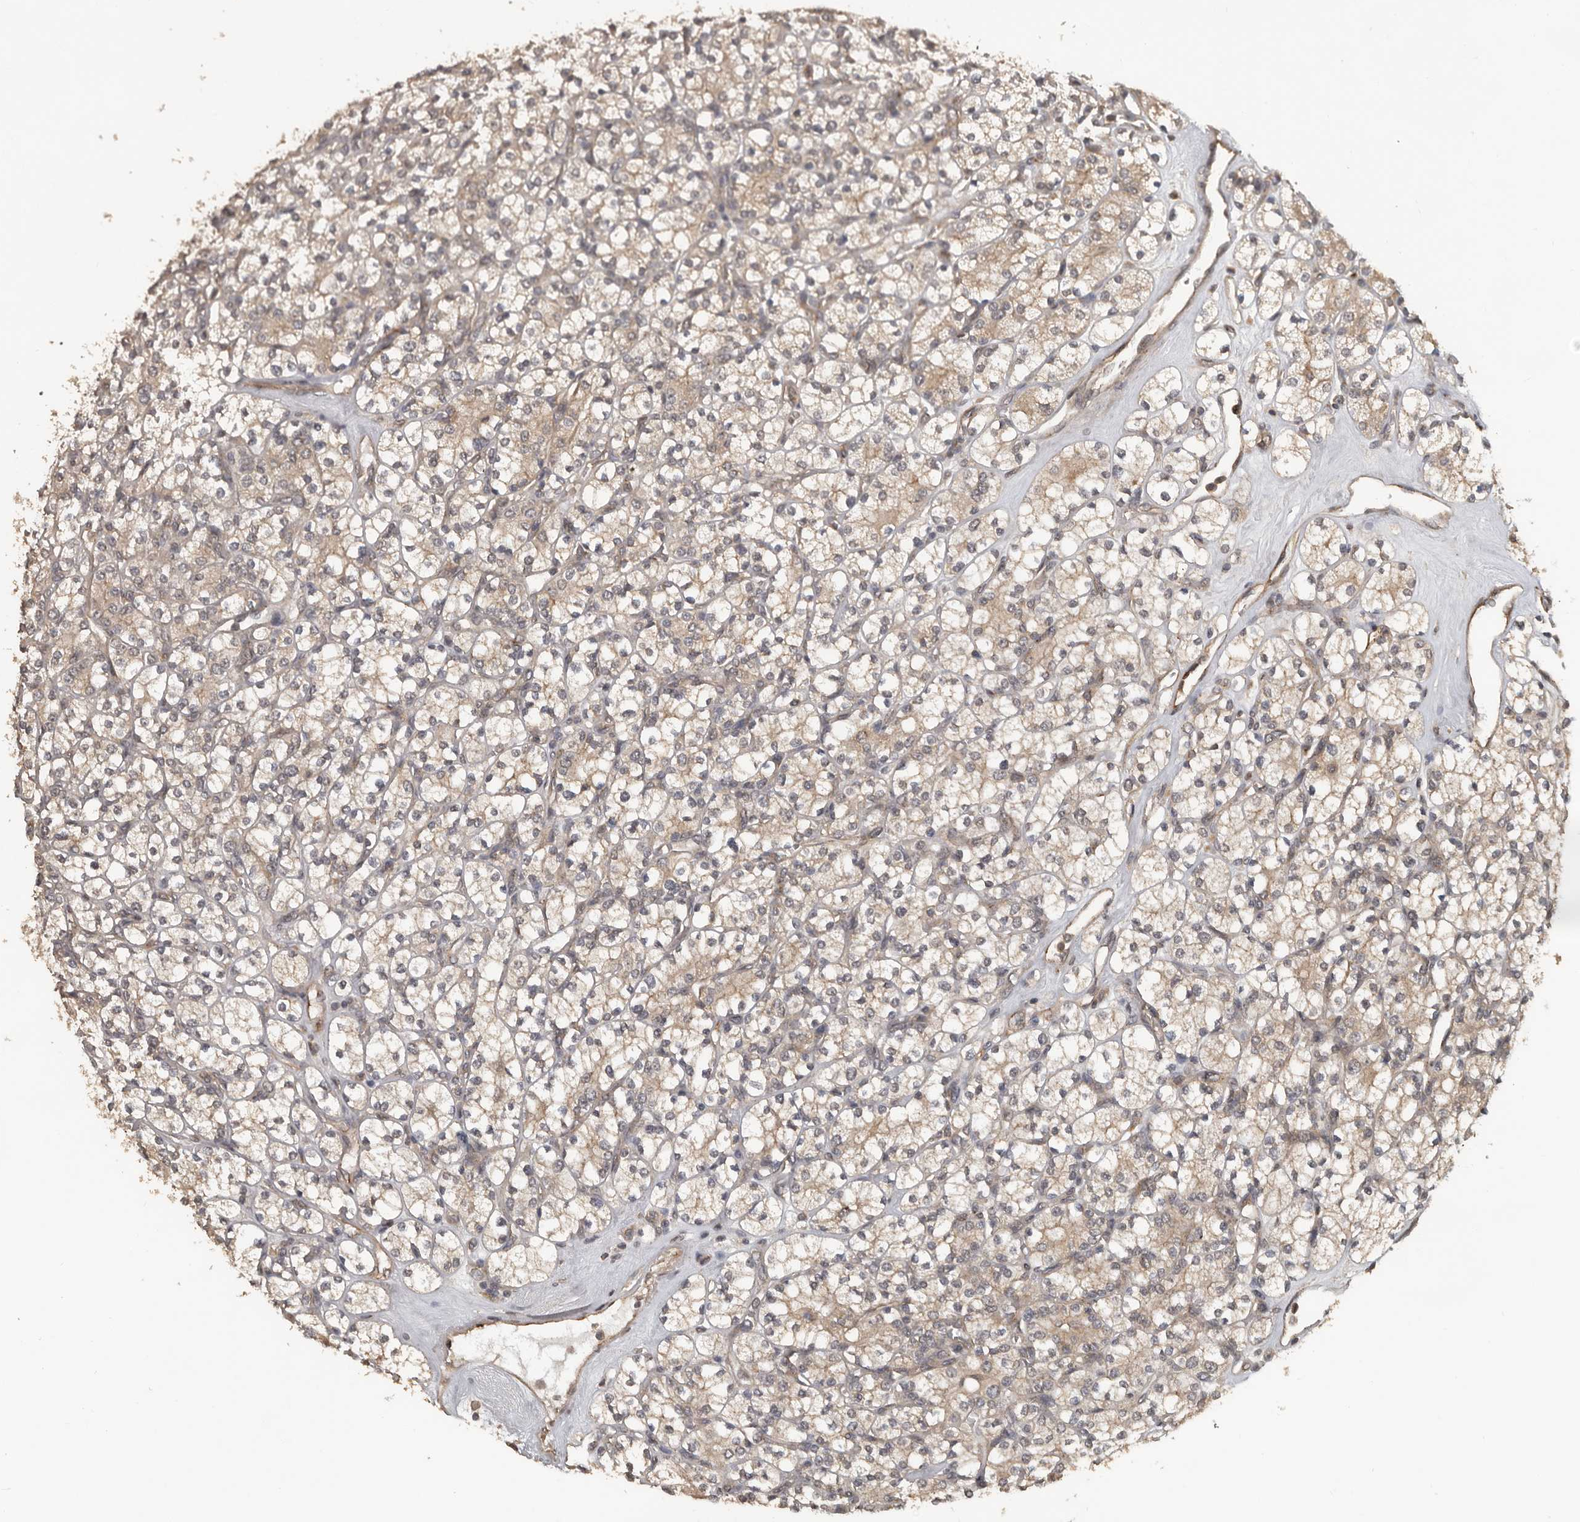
{"staining": {"intensity": "weak", "quantity": "25%-75%", "location": "cytoplasmic/membranous"}, "tissue": "renal cancer", "cell_type": "Tumor cells", "image_type": "cancer", "snomed": [{"axis": "morphology", "description": "Adenocarcinoma, NOS"}, {"axis": "topography", "description": "Kidney"}], "caption": "Tumor cells exhibit low levels of weak cytoplasmic/membranous expression in approximately 25%-75% of cells in human renal cancer (adenocarcinoma).", "gene": "CEP350", "patient": {"sex": "male", "age": 77}}